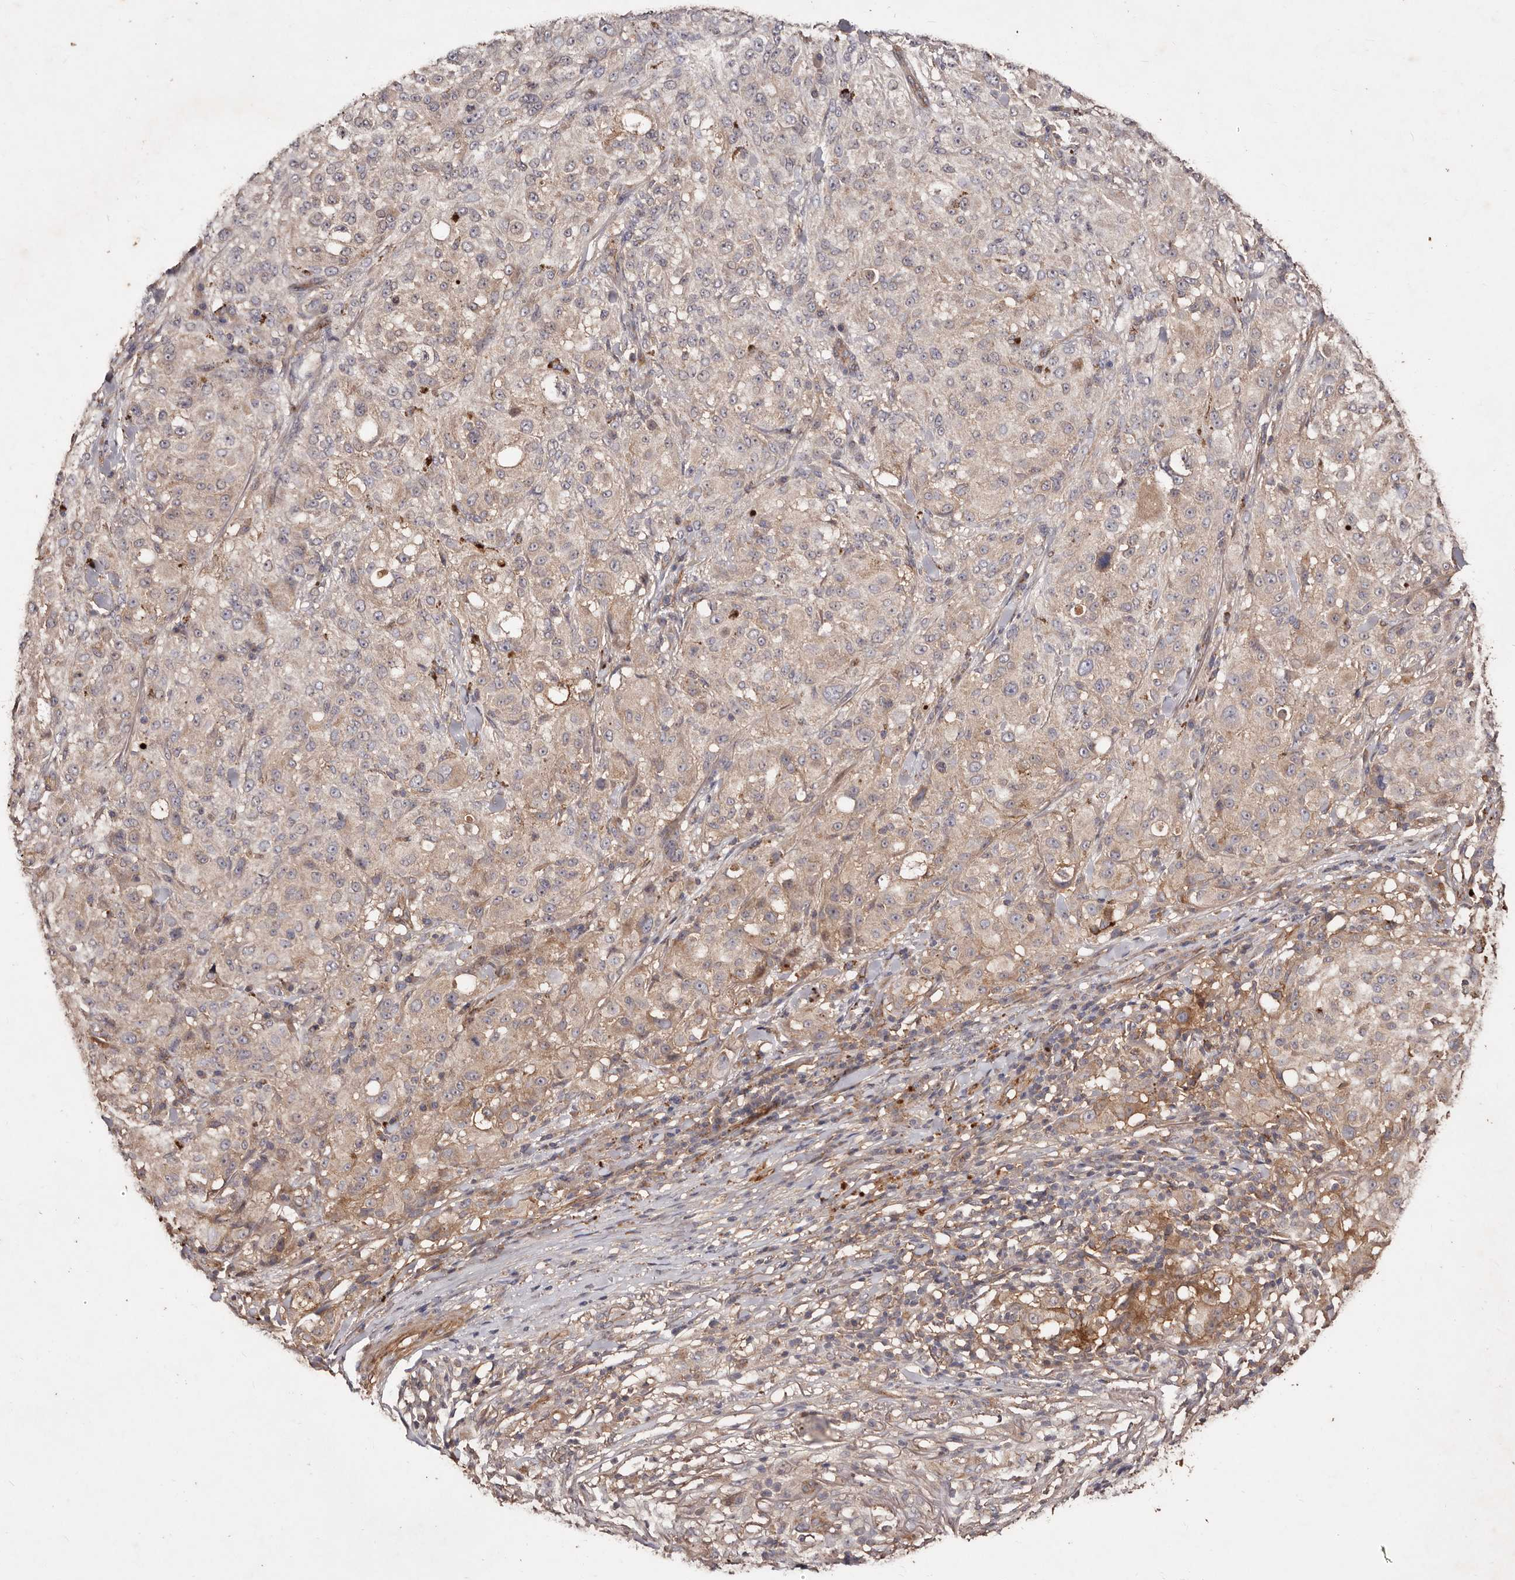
{"staining": {"intensity": "weak", "quantity": "25%-75%", "location": "cytoplasmic/membranous"}, "tissue": "melanoma", "cell_type": "Tumor cells", "image_type": "cancer", "snomed": [{"axis": "morphology", "description": "Necrosis, NOS"}, {"axis": "morphology", "description": "Malignant melanoma, NOS"}, {"axis": "topography", "description": "Skin"}], "caption": "About 25%-75% of tumor cells in human malignant melanoma show weak cytoplasmic/membranous protein expression as visualized by brown immunohistochemical staining.", "gene": "CCL14", "patient": {"sex": "female", "age": 87}}